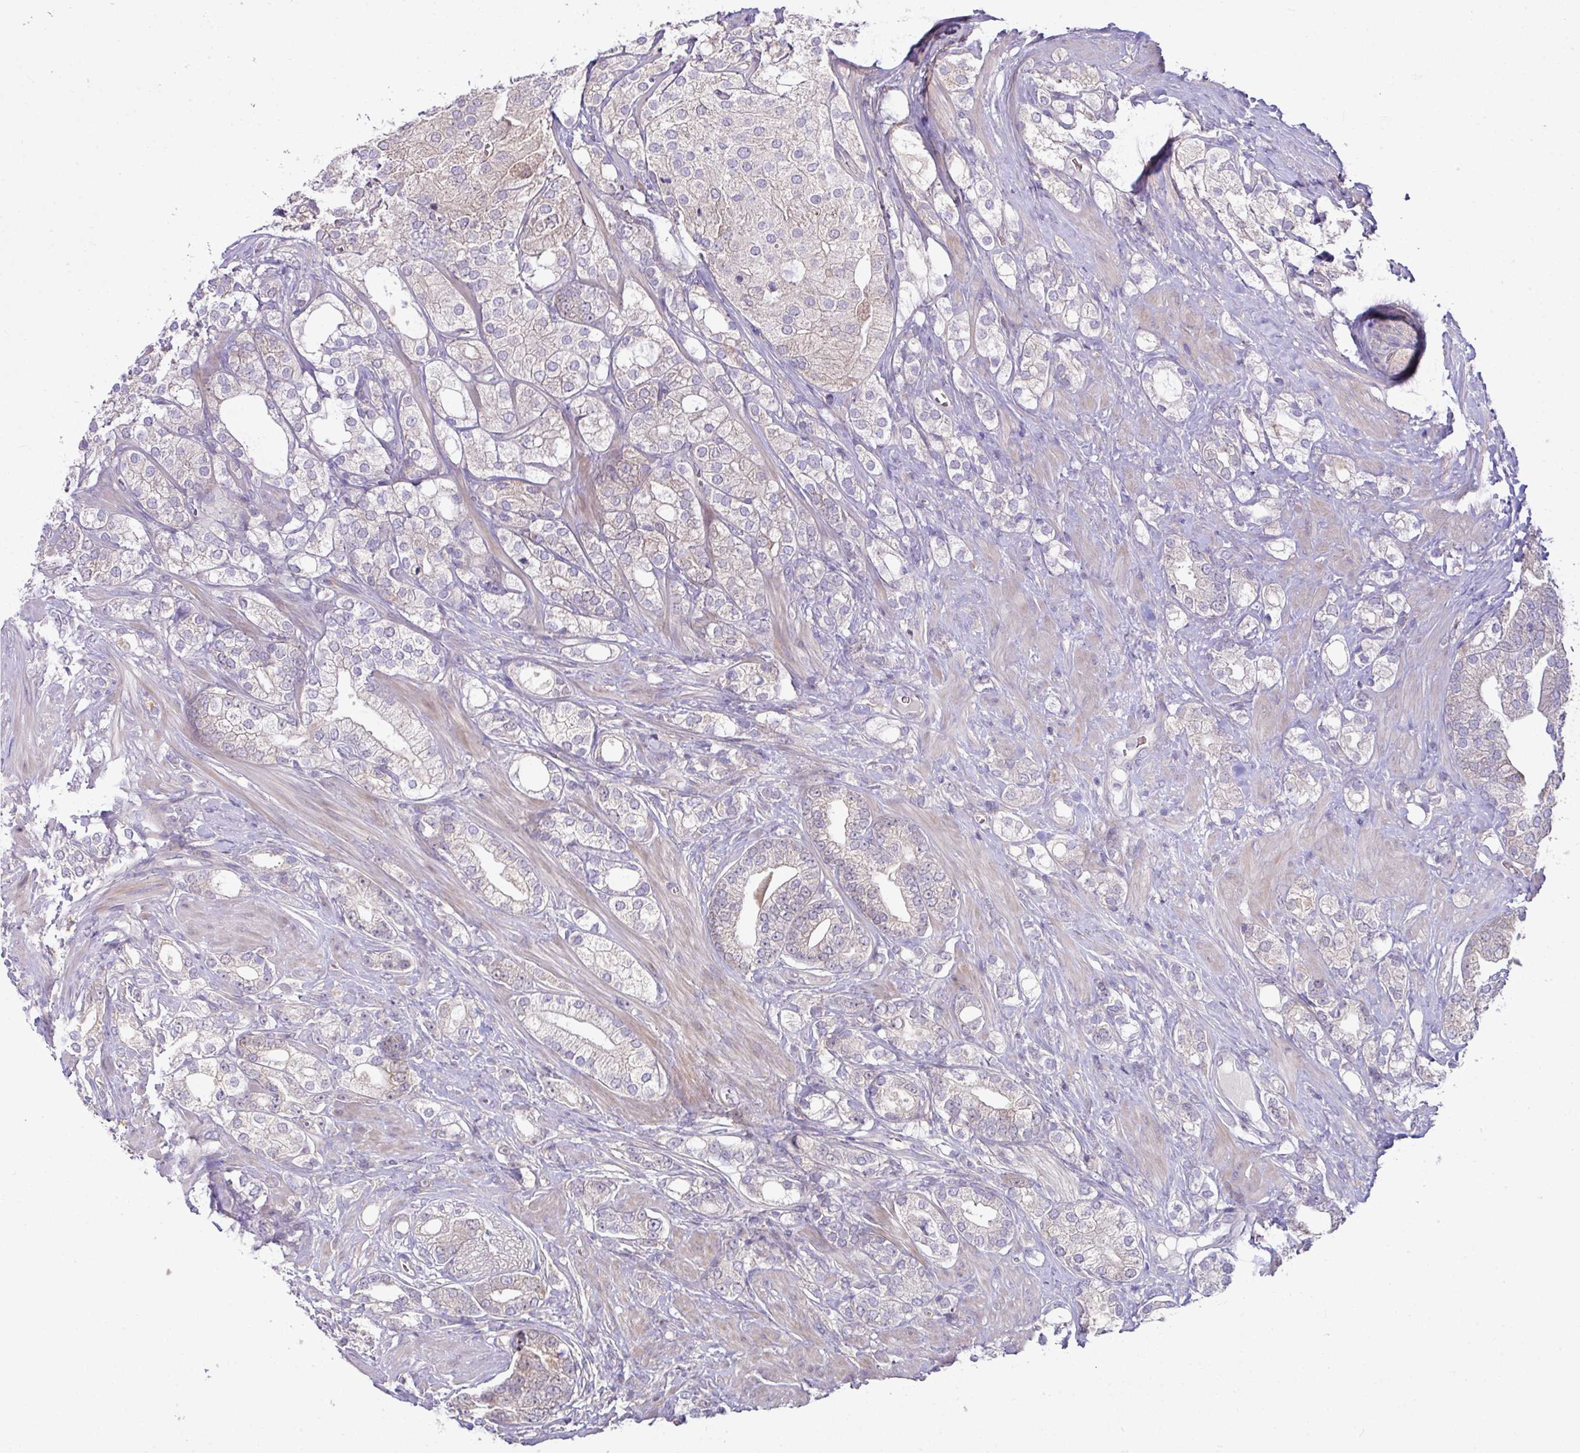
{"staining": {"intensity": "negative", "quantity": "none", "location": "none"}, "tissue": "prostate cancer", "cell_type": "Tumor cells", "image_type": "cancer", "snomed": [{"axis": "morphology", "description": "Adenocarcinoma, High grade"}, {"axis": "topography", "description": "Prostate"}], "caption": "Tumor cells are negative for brown protein staining in prostate cancer.", "gene": "SLAMF6", "patient": {"sex": "male", "age": 50}}